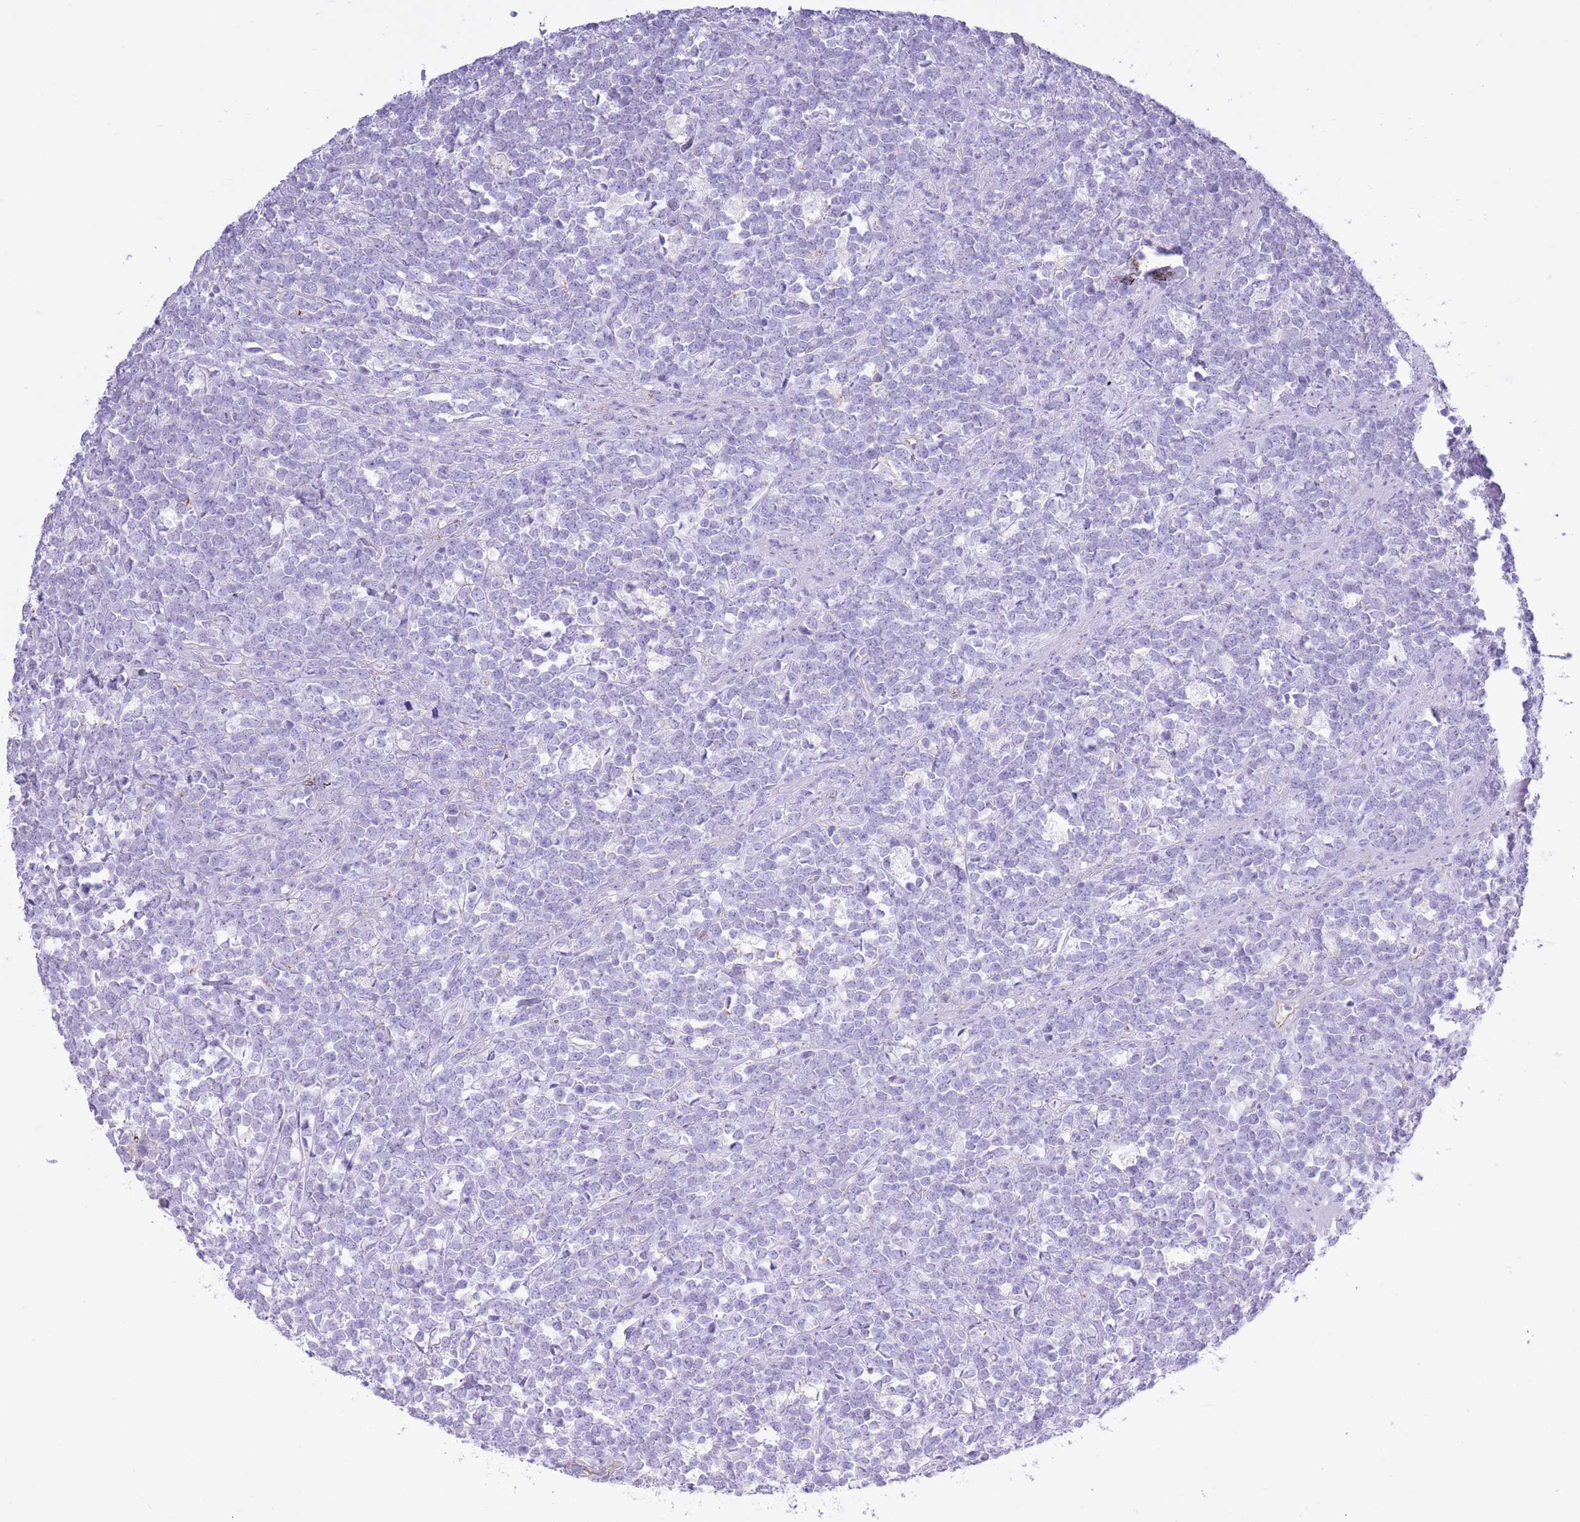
{"staining": {"intensity": "negative", "quantity": "none", "location": "none"}, "tissue": "lymphoma", "cell_type": "Tumor cells", "image_type": "cancer", "snomed": [{"axis": "morphology", "description": "Malignant lymphoma, non-Hodgkin's type, High grade"}, {"axis": "topography", "description": "Small intestine"}, {"axis": "topography", "description": "Colon"}], "caption": "There is no significant positivity in tumor cells of high-grade malignant lymphoma, non-Hodgkin's type.", "gene": "AP3S2", "patient": {"sex": "male", "age": 8}}